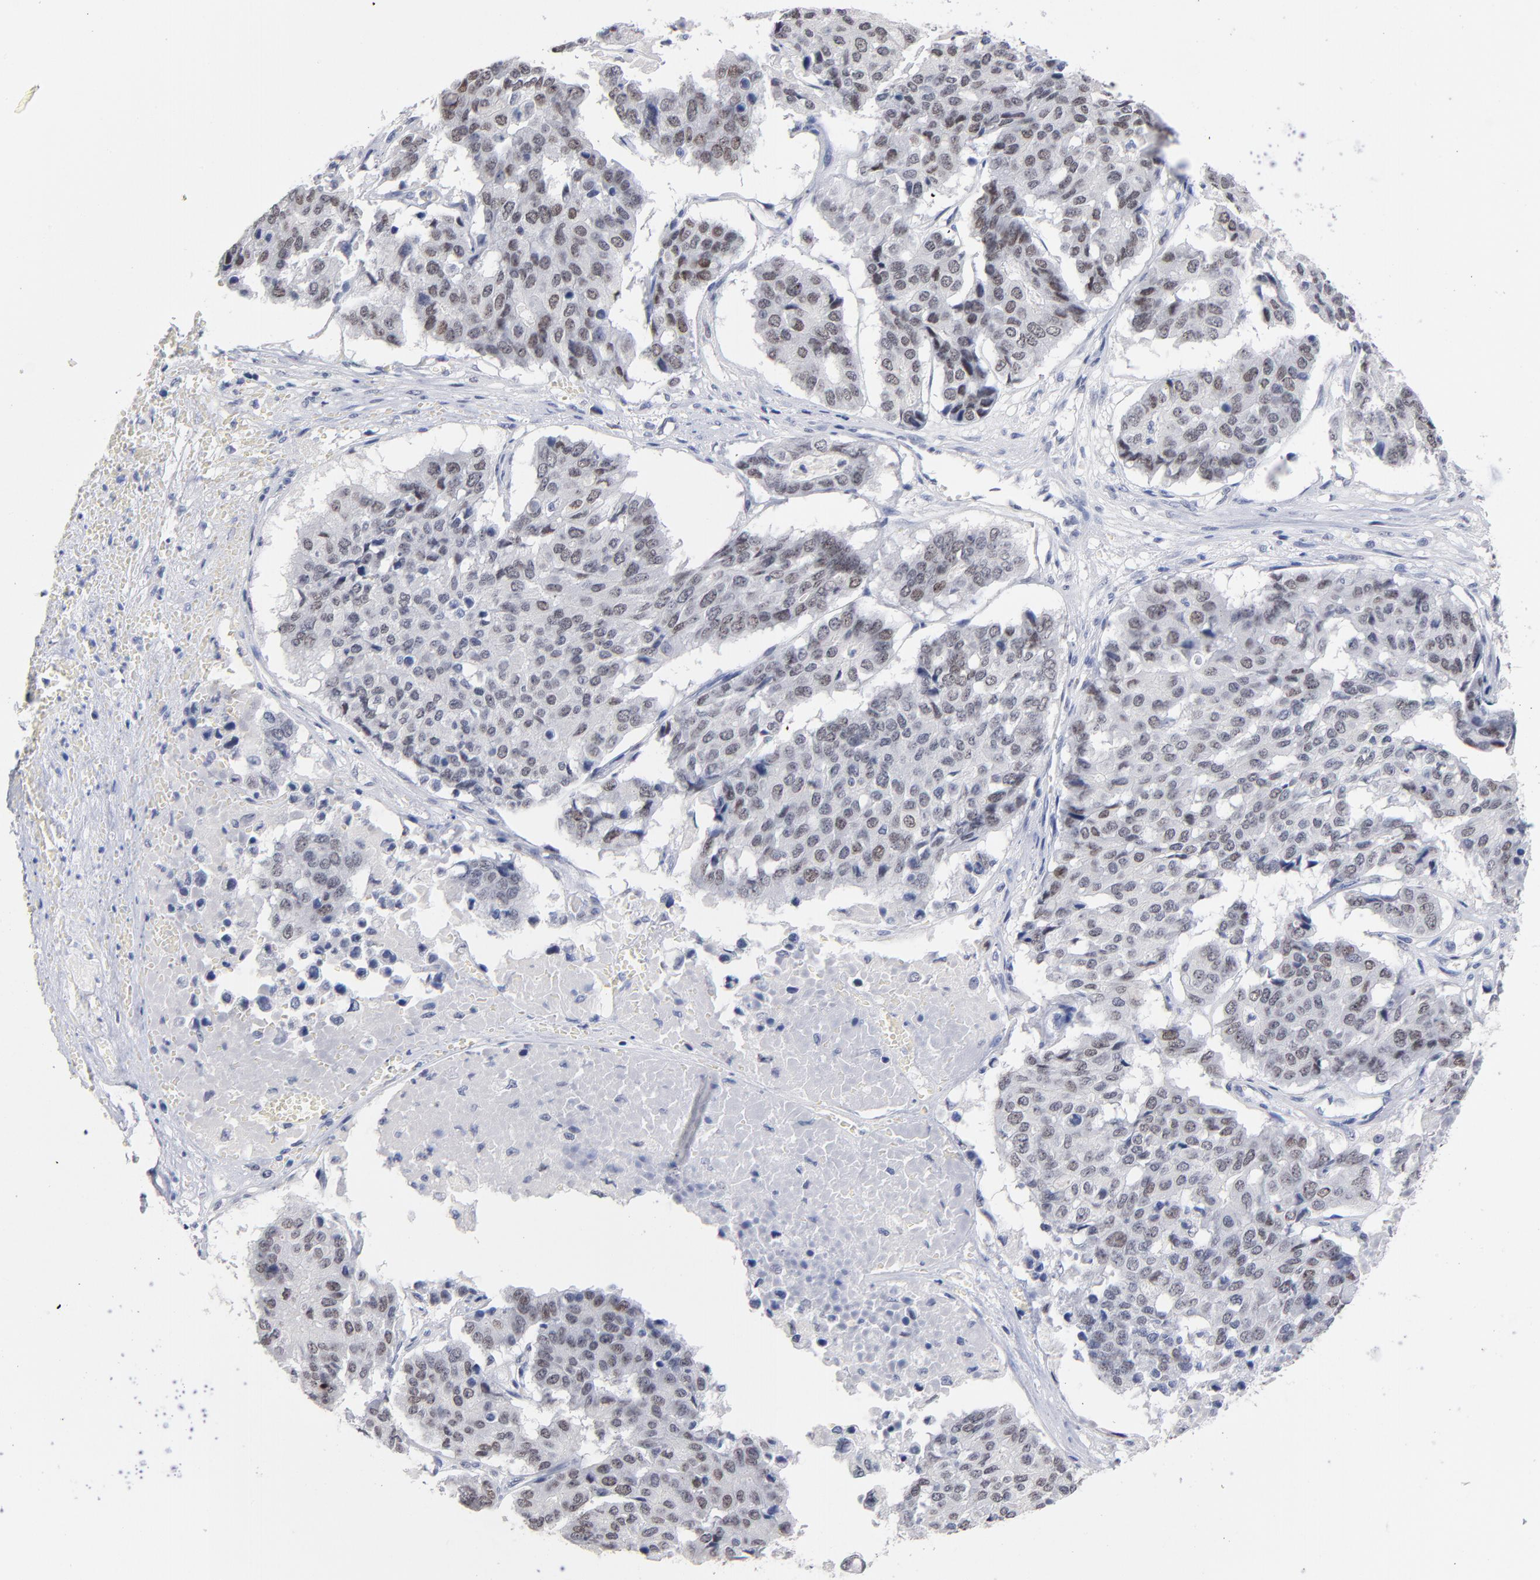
{"staining": {"intensity": "weak", "quantity": "25%-75%", "location": "nuclear"}, "tissue": "pancreatic cancer", "cell_type": "Tumor cells", "image_type": "cancer", "snomed": [{"axis": "morphology", "description": "Adenocarcinoma, NOS"}, {"axis": "topography", "description": "Pancreas"}], "caption": "Tumor cells reveal weak nuclear positivity in about 25%-75% of cells in pancreatic cancer. Ihc stains the protein of interest in brown and the nuclei are stained blue.", "gene": "ORC2", "patient": {"sex": "male", "age": 50}}